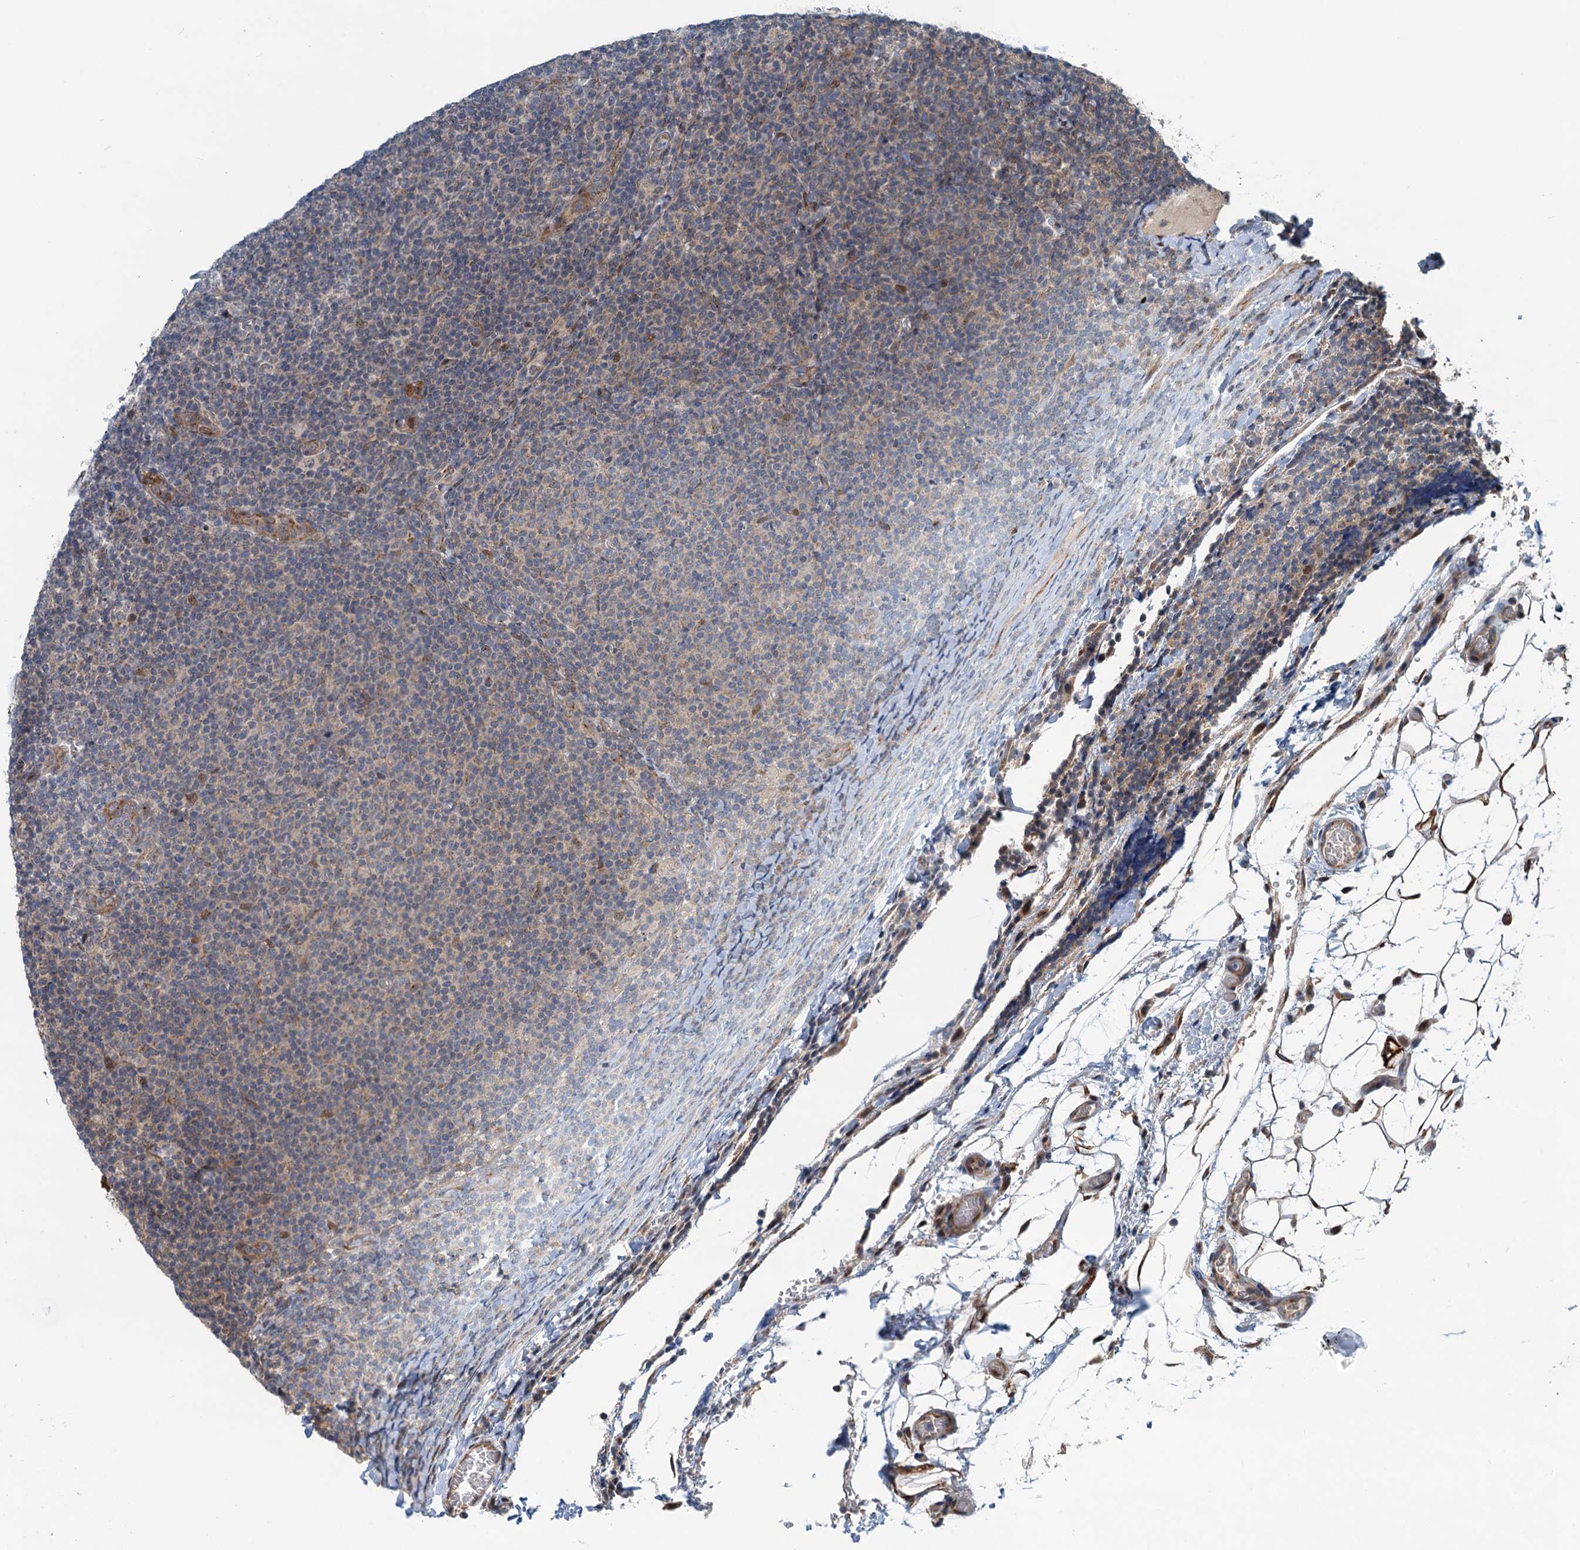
{"staining": {"intensity": "negative", "quantity": "none", "location": "none"}, "tissue": "lymphoma", "cell_type": "Tumor cells", "image_type": "cancer", "snomed": [{"axis": "morphology", "description": "Malignant lymphoma, non-Hodgkin's type, Low grade"}, {"axis": "topography", "description": "Lymph node"}], "caption": "The IHC image has no significant staining in tumor cells of lymphoma tissue. Nuclei are stained in blue.", "gene": "DYNC2I2", "patient": {"sex": "male", "age": 66}}